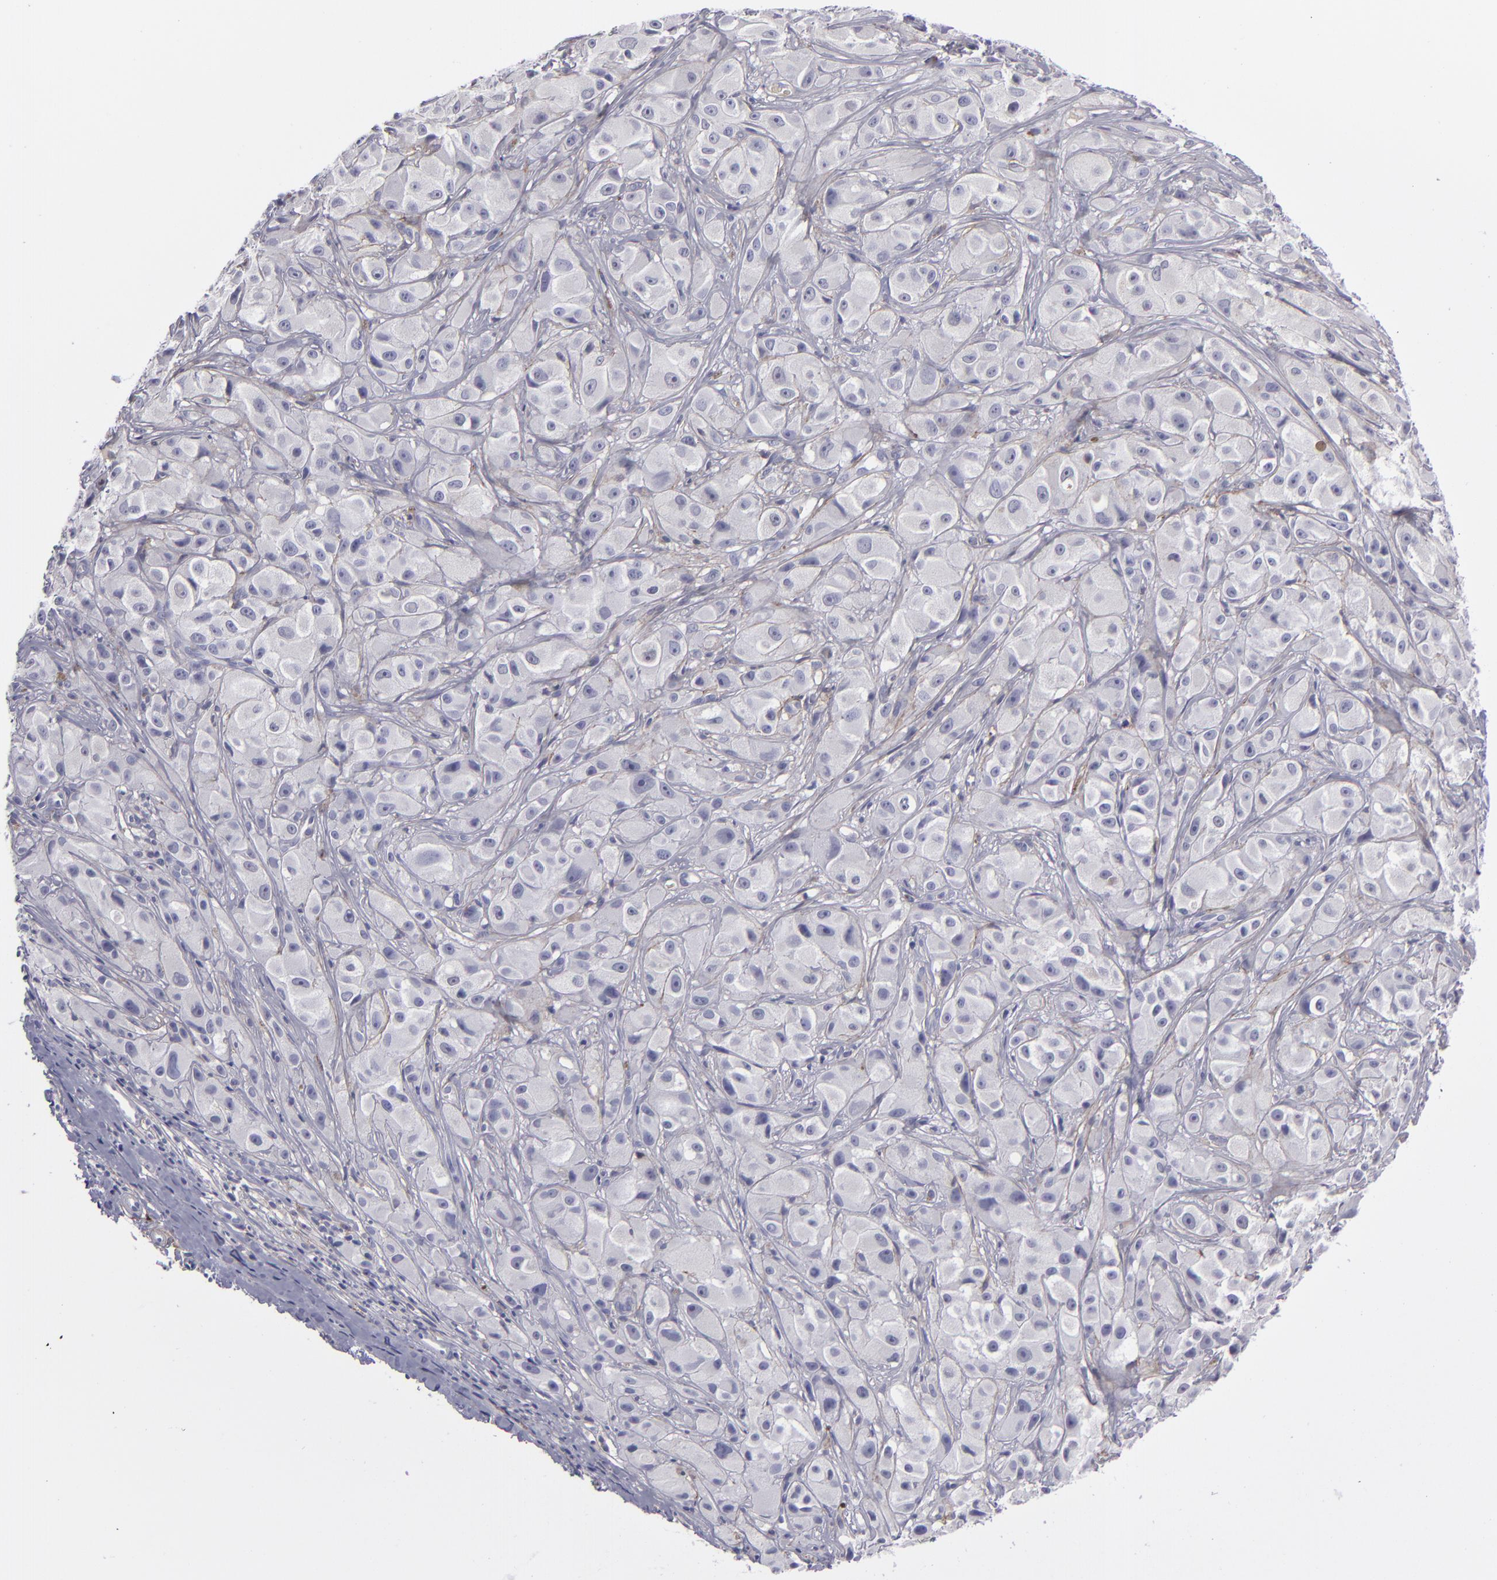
{"staining": {"intensity": "negative", "quantity": "none", "location": "none"}, "tissue": "melanoma", "cell_type": "Tumor cells", "image_type": "cancer", "snomed": [{"axis": "morphology", "description": "Malignant melanoma, NOS"}, {"axis": "topography", "description": "Skin"}], "caption": "DAB (3,3'-diaminobenzidine) immunohistochemical staining of human melanoma displays no significant expression in tumor cells. (DAB immunohistochemistry with hematoxylin counter stain).", "gene": "ANPEP", "patient": {"sex": "male", "age": 56}}